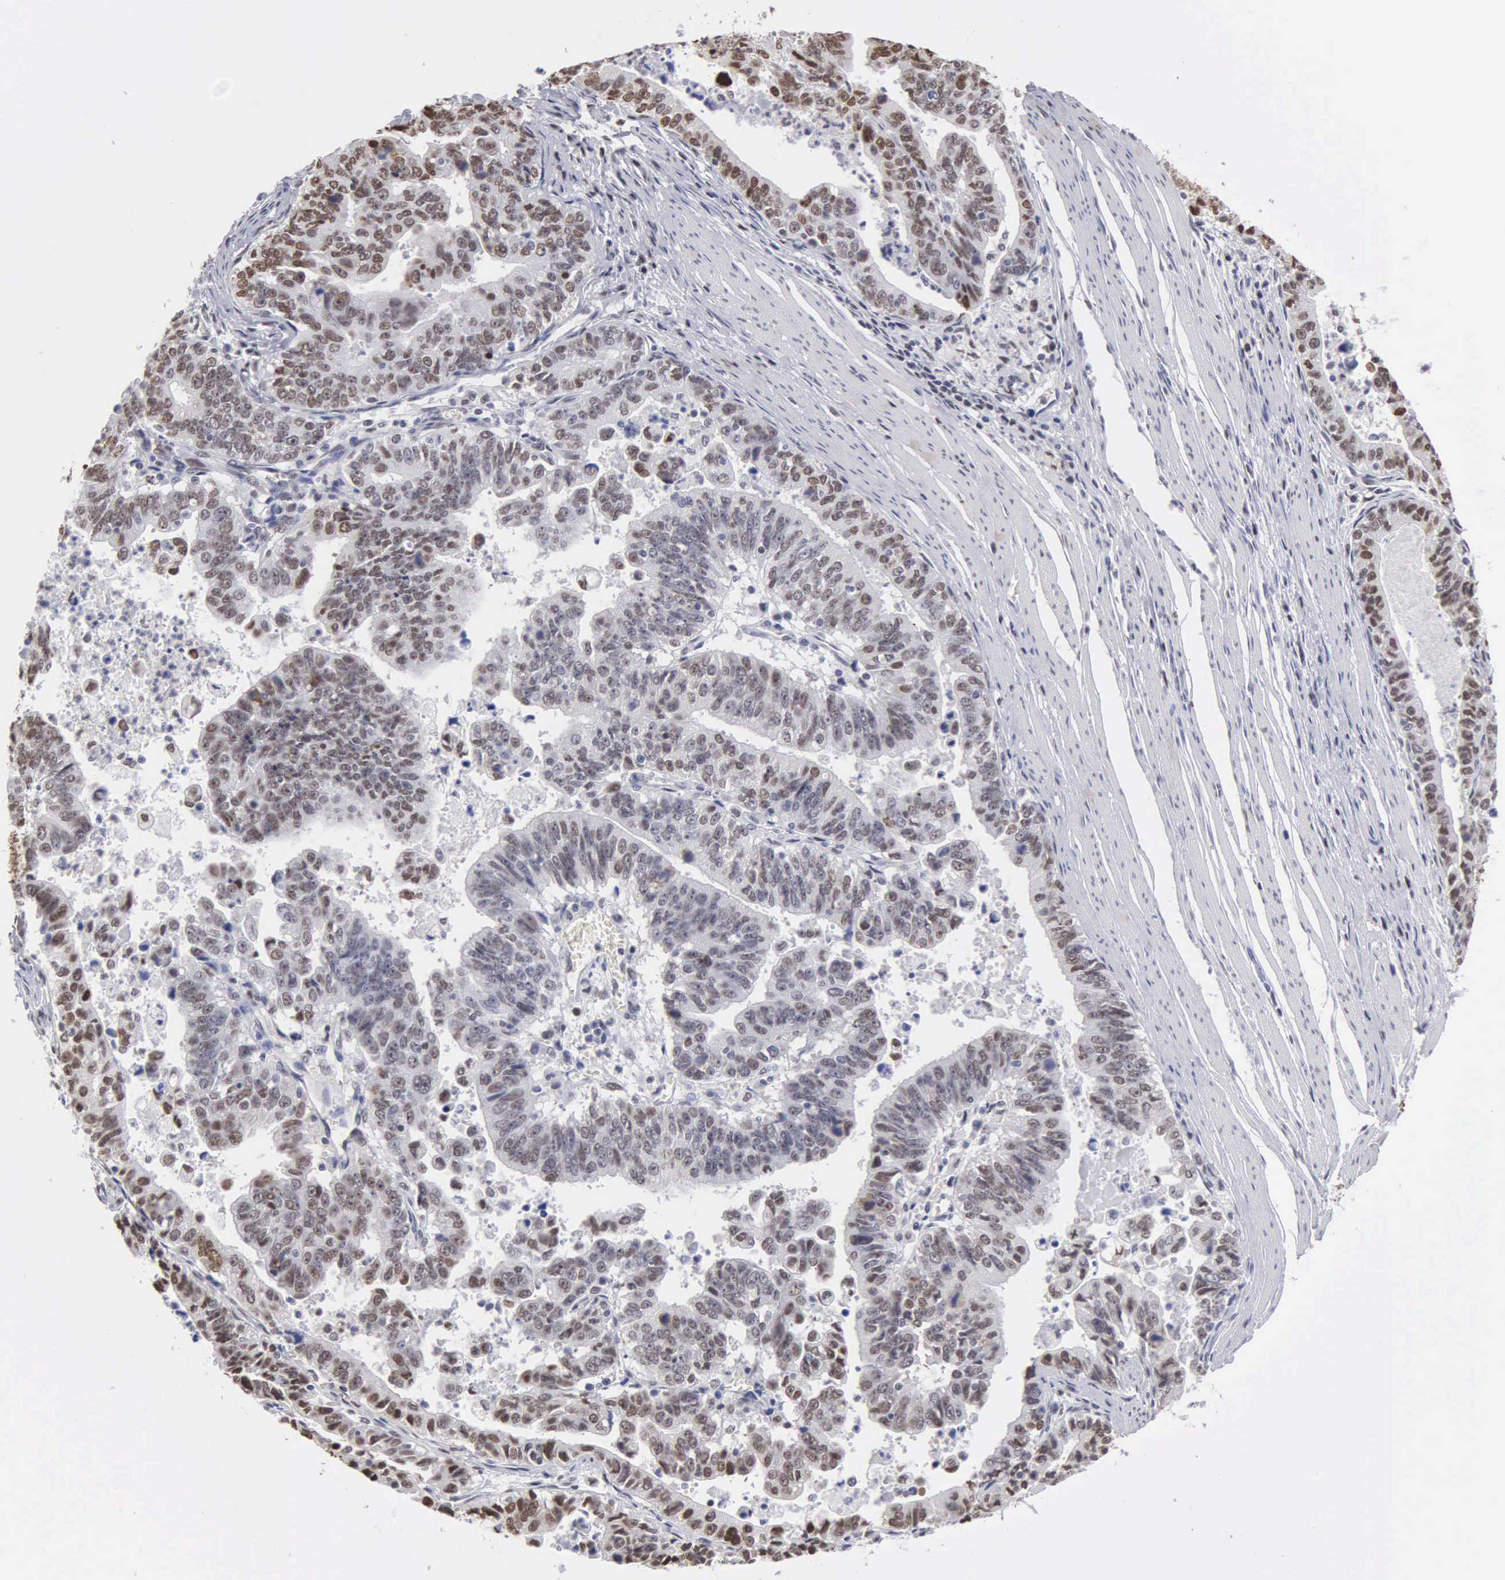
{"staining": {"intensity": "moderate", "quantity": "25%-75%", "location": "nuclear"}, "tissue": "stomach cancer", "cell_type": "Tumor cells", "image_type": "cancer", "snomed": [{"axis": "morphology", "description": "Adenocarcinoma, NOS"}, {"axis": "topography", "description": "Stomach, upper"}], "caption": "Immunohistochemistry staining of stomach adenocarcinoma, which reveals medium levels of moderate nuclear staining in about 25%-75% of tumor cells indicating moderate nuclear protein staining. The staining was performed using DAB (3,3'-diaminobenzidine) (brown) for protein detection and nuclei were counterstained in hematoxylin (blue).", "gene": "CCNG1", "patient": {"sex": "female", "age": 50}}